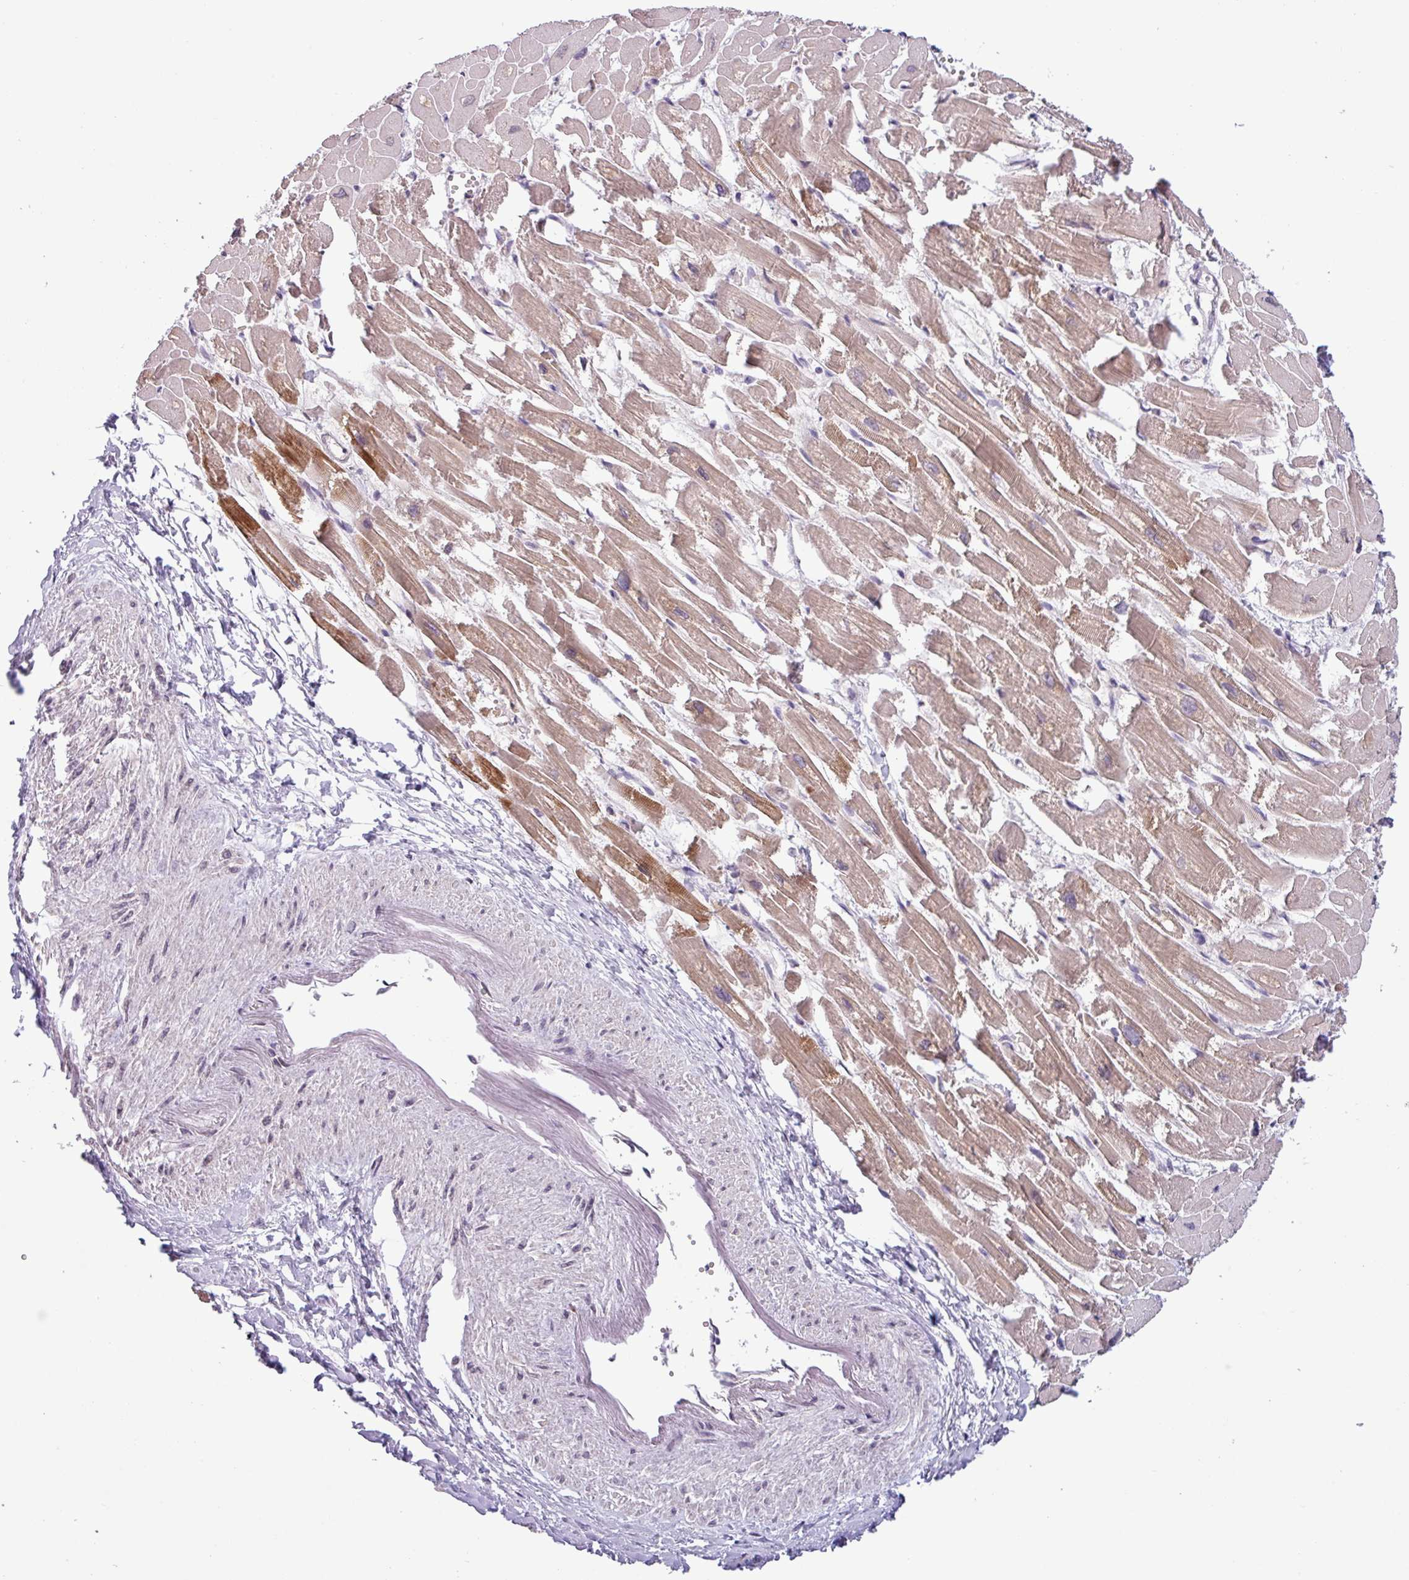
{"staining": {"intensity": "strong", "quantity": "25%-75%", "location": "cytoplasmic/membranous"}, "tissue": "heart muscle", "cell_type": "Cardiomyocytes", "image_type": "normal", "snomed": [{"axis": "morphology", "description": "Normal tissue, NOS"}, {"axis": "topography", "description": "Heart"}], "caption": "Immunohistochemistry photomicrograph of unremarkable heart muscle: heart muscle stained using IHC exhibits high levels of strong protein expression localized specifically in the cytoplasmic/membranous of cardiomyocytes, appearing as a cytoplasmic/membranous brown color.", "gene": "C20orf27", "patient": {"sex": "male", "age": 54}}